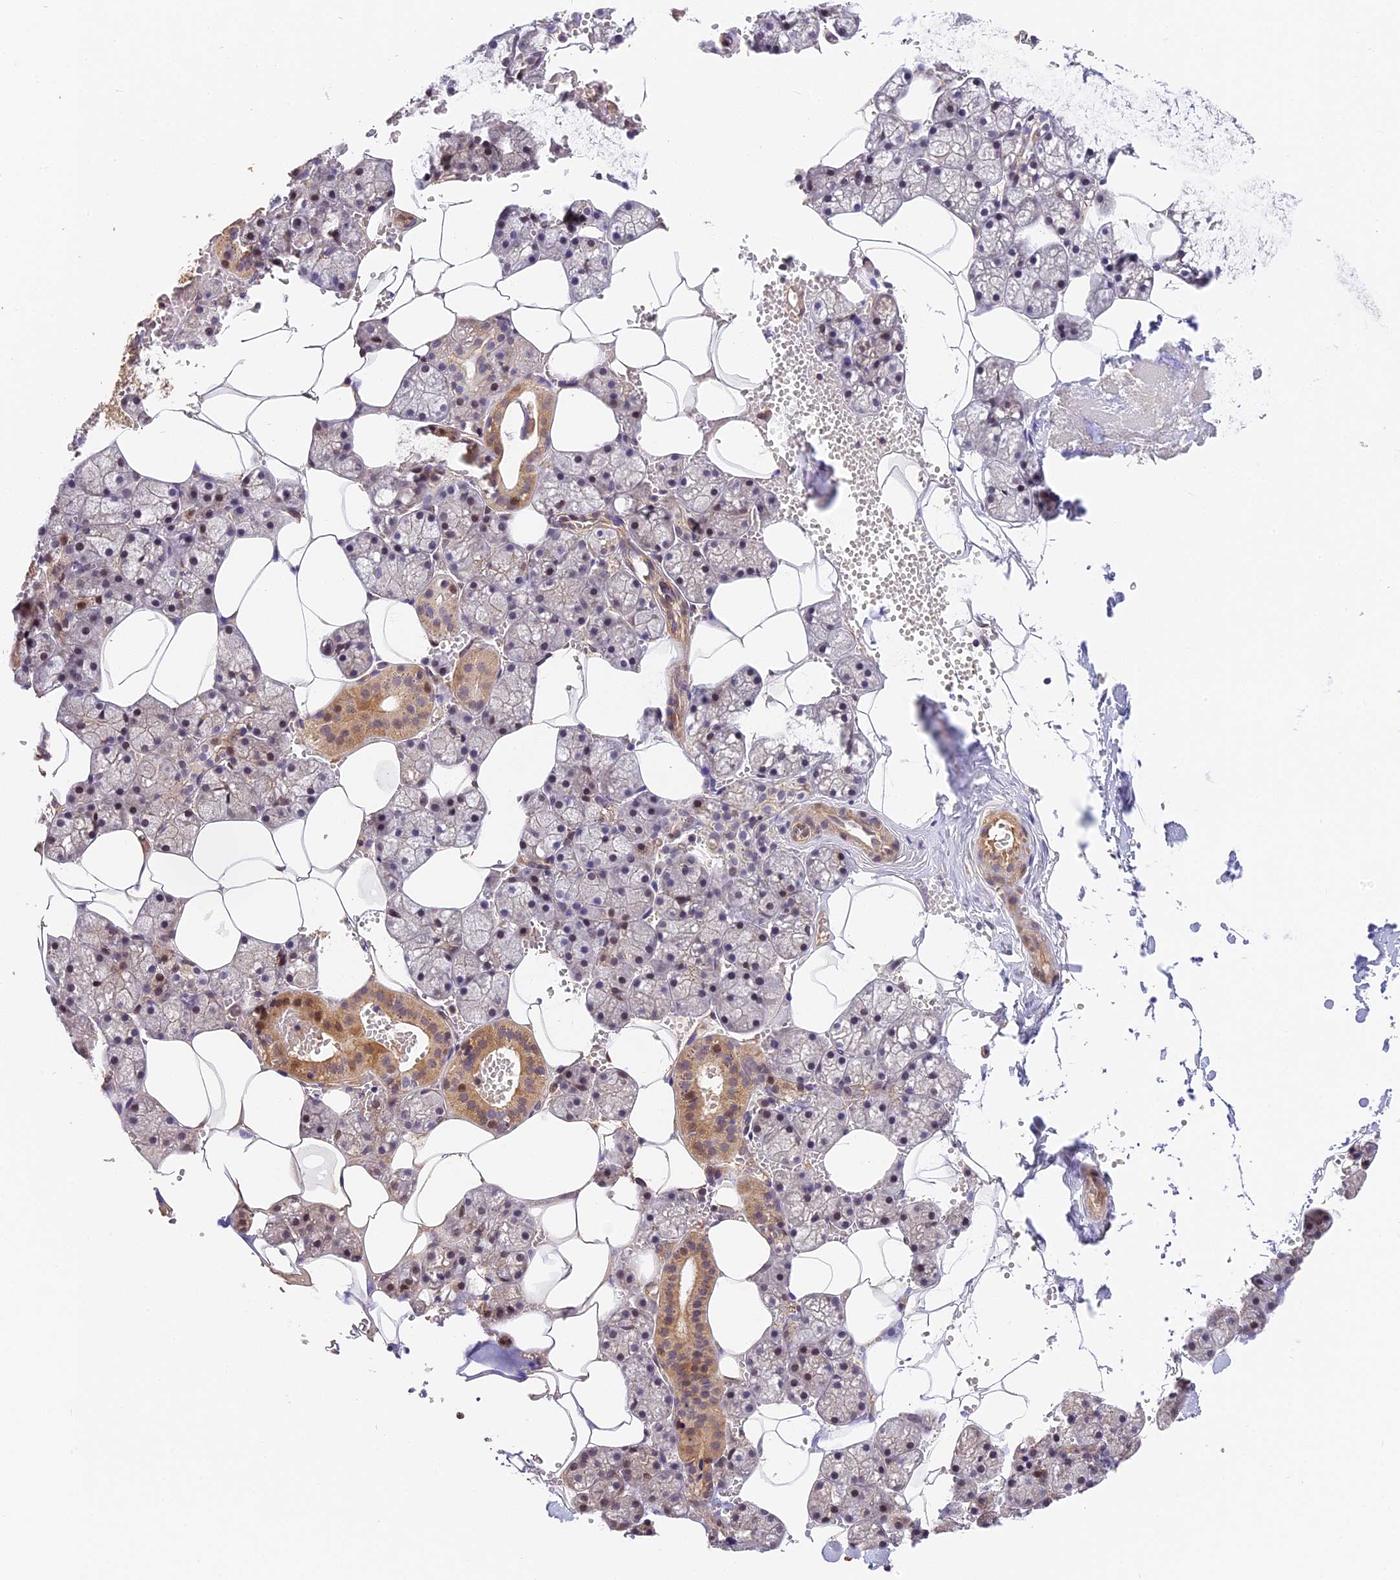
{"staining": {"intensity": "moderate", "quantity": "<25%", "location": "cytoplasmic/membranous,nuclear"}, "tissue": "salivary gland", "cell_type": "Glandular cells", "image_type": "normal", "snomed": [{"axis": "morphology", "description": "Normal tissue, NOS"}, {"axis": "topography", "description": "Salivary gland"}], "caption": "Protein expression analysis of unremarkable salivary gland shows moderate cytoplasmic/membranous,nuclear expression in approximately <25% of glandular cells.", "gene": "ARHGAP17", "patient": {"sex": "male", "age": 62}}